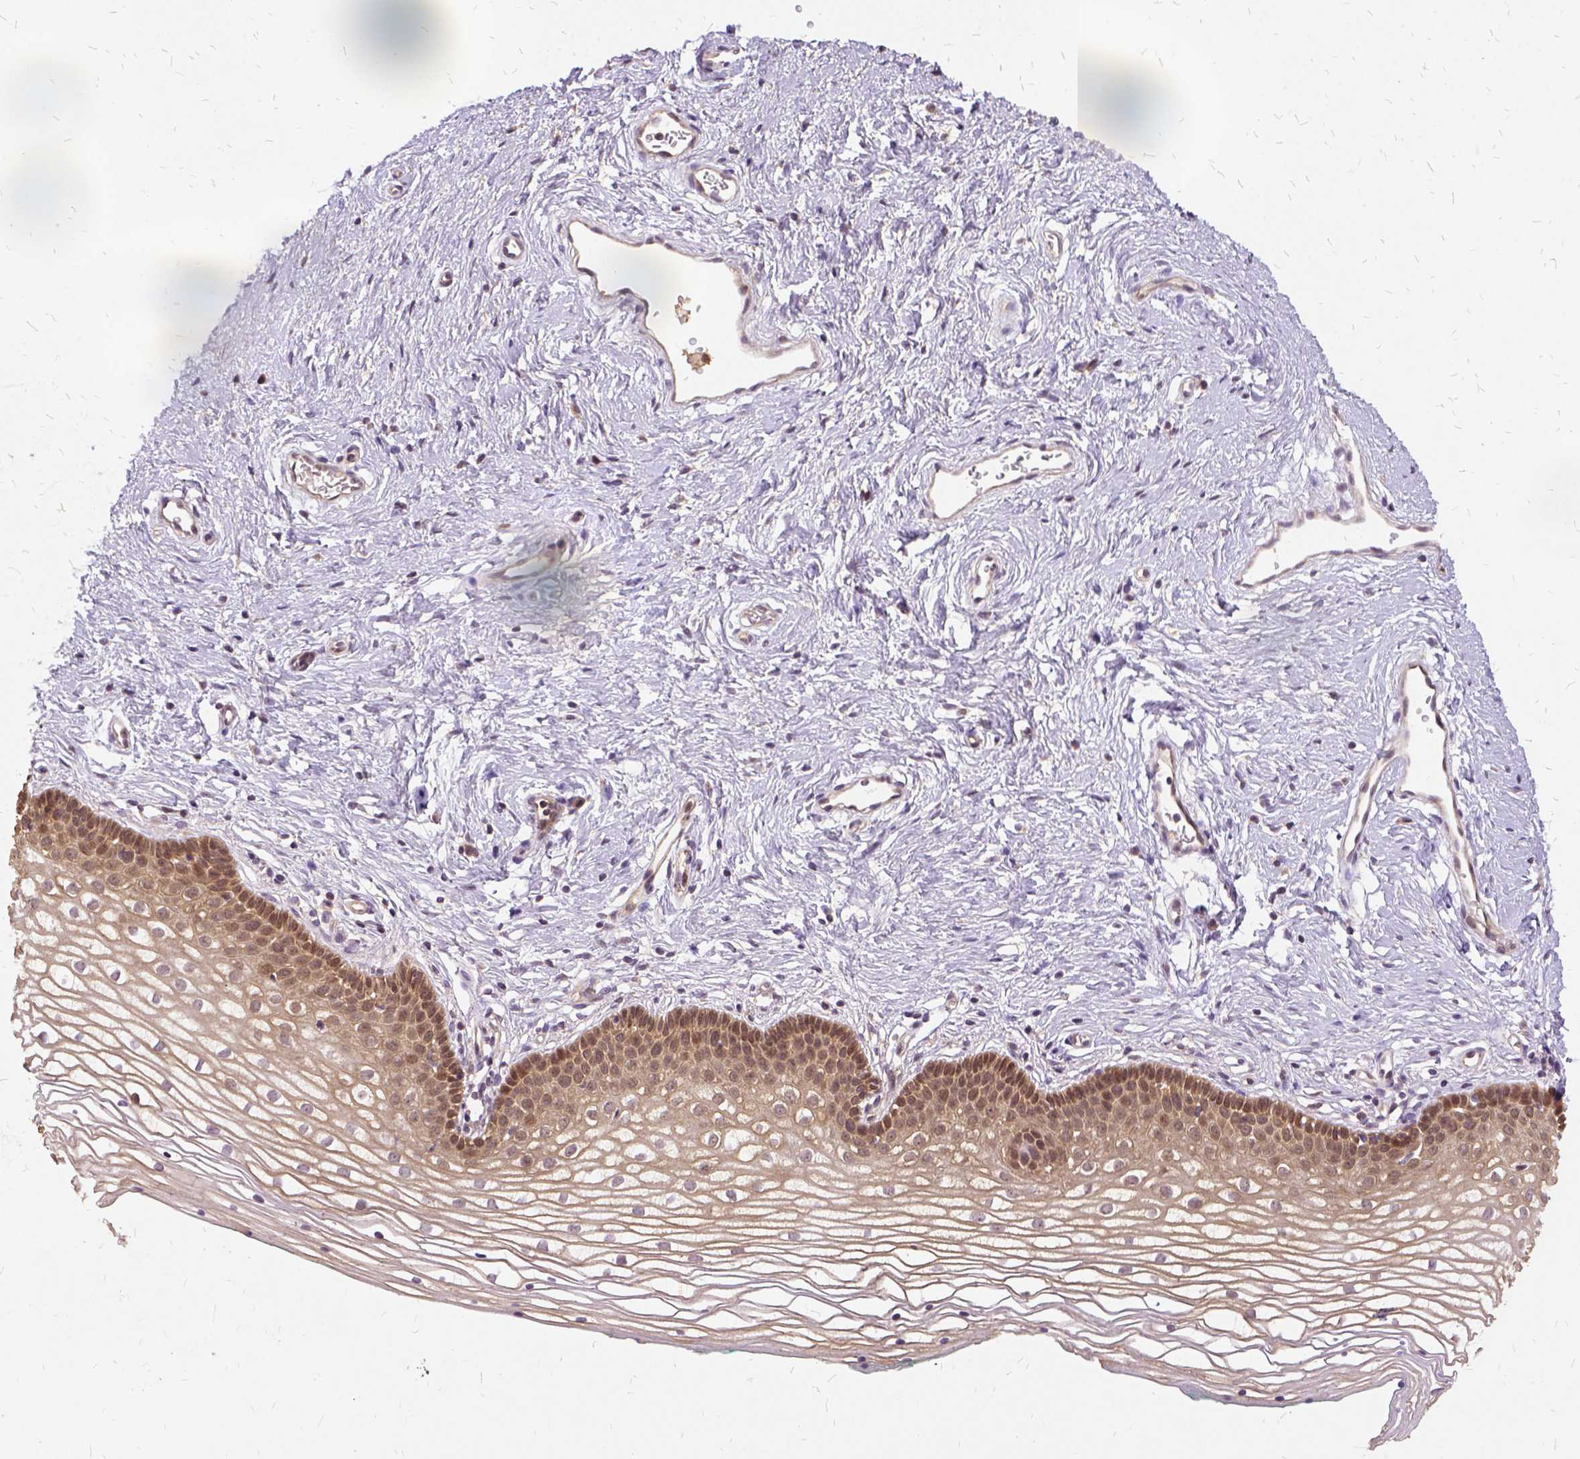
{"staining": {"intensity": "moderate", "quantity": ">75%", "location": "cytoplasmic/membranous,nuclear"}, "tissue": "vagina", "cell_type": "Squamous epithelial cells", "image_type": "normal", "snomed": [{"axis": "morphology", "description": "Normal tissue, NOS"}, {"axis": "topography", "description": "Vagina"}], "caption": "This image demonstrates IHC staining of normal vagina, with medium moderate cytoplasmic/membranous,nuclear expression in approximately >75% of squamous epithelial cells.", "gene": "ILRUN", "patient": {"sex": "female", "age": 36}}